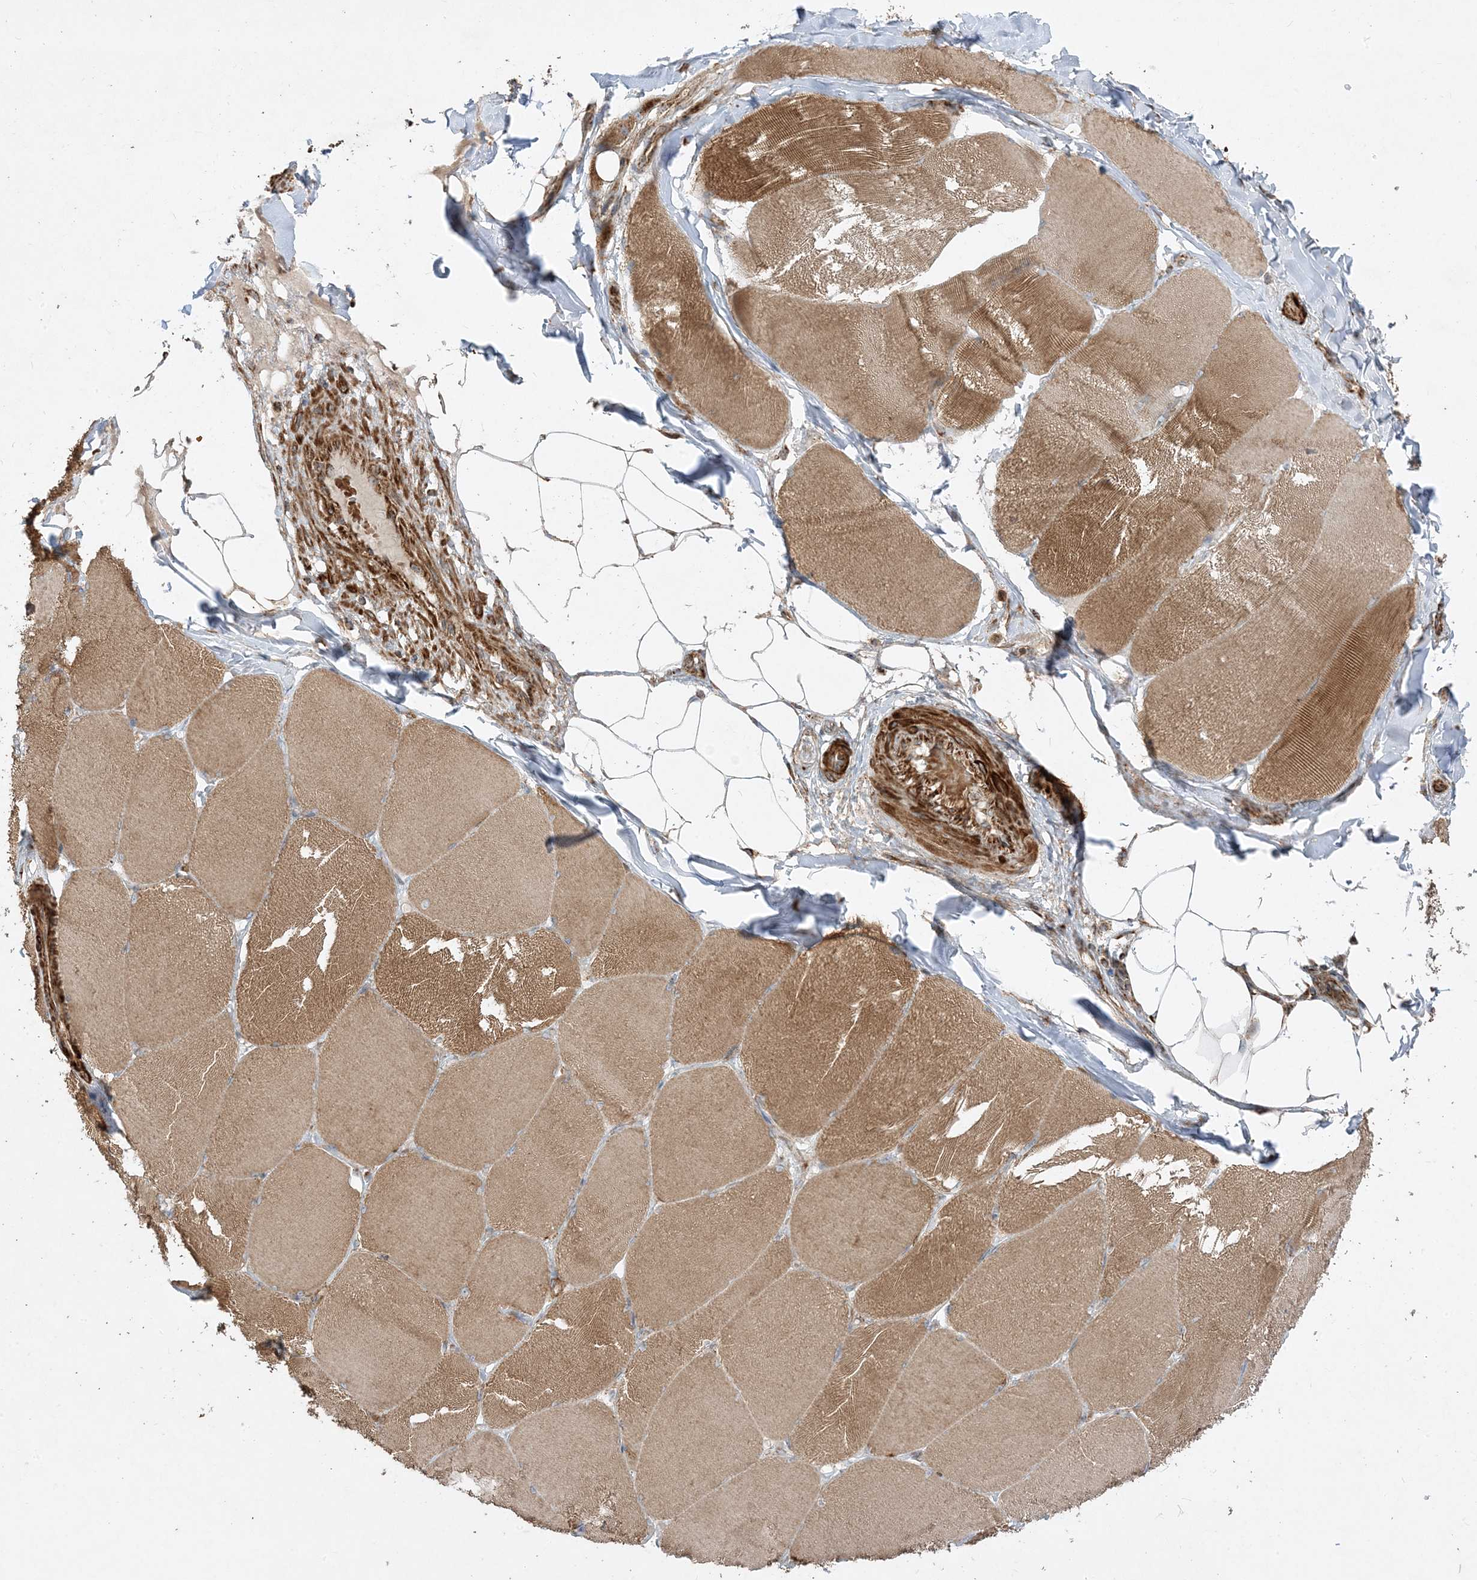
{"staining": {"intensity": "moderate", "quantity": ">75%", "location": "cytoplasmic/membranous"}, "tissue": "skeletal muscle", "cell_type": "Myocytes", "image_type": "normal", "snomed": [{"axis": "morphology", "description": "Normal tissue, NOS"}, {"axis": "topography", "description": "Skin"}, {"axis": "topography", "description": "Skeletal muscle"}], "caption": "Skeletal muscle was stained to show a protein in brown. There is medium levels of moderate cytoplasmic/membranous expression in approximately >75% of myocytes. The staining was performed using DAB to visualize the protein expression in brown, while the nuclei were stained in blue with hematoxylin (Magnification: 20x).", "gene": "AARS2", "patient": {"sex": "male", "age": 83}}